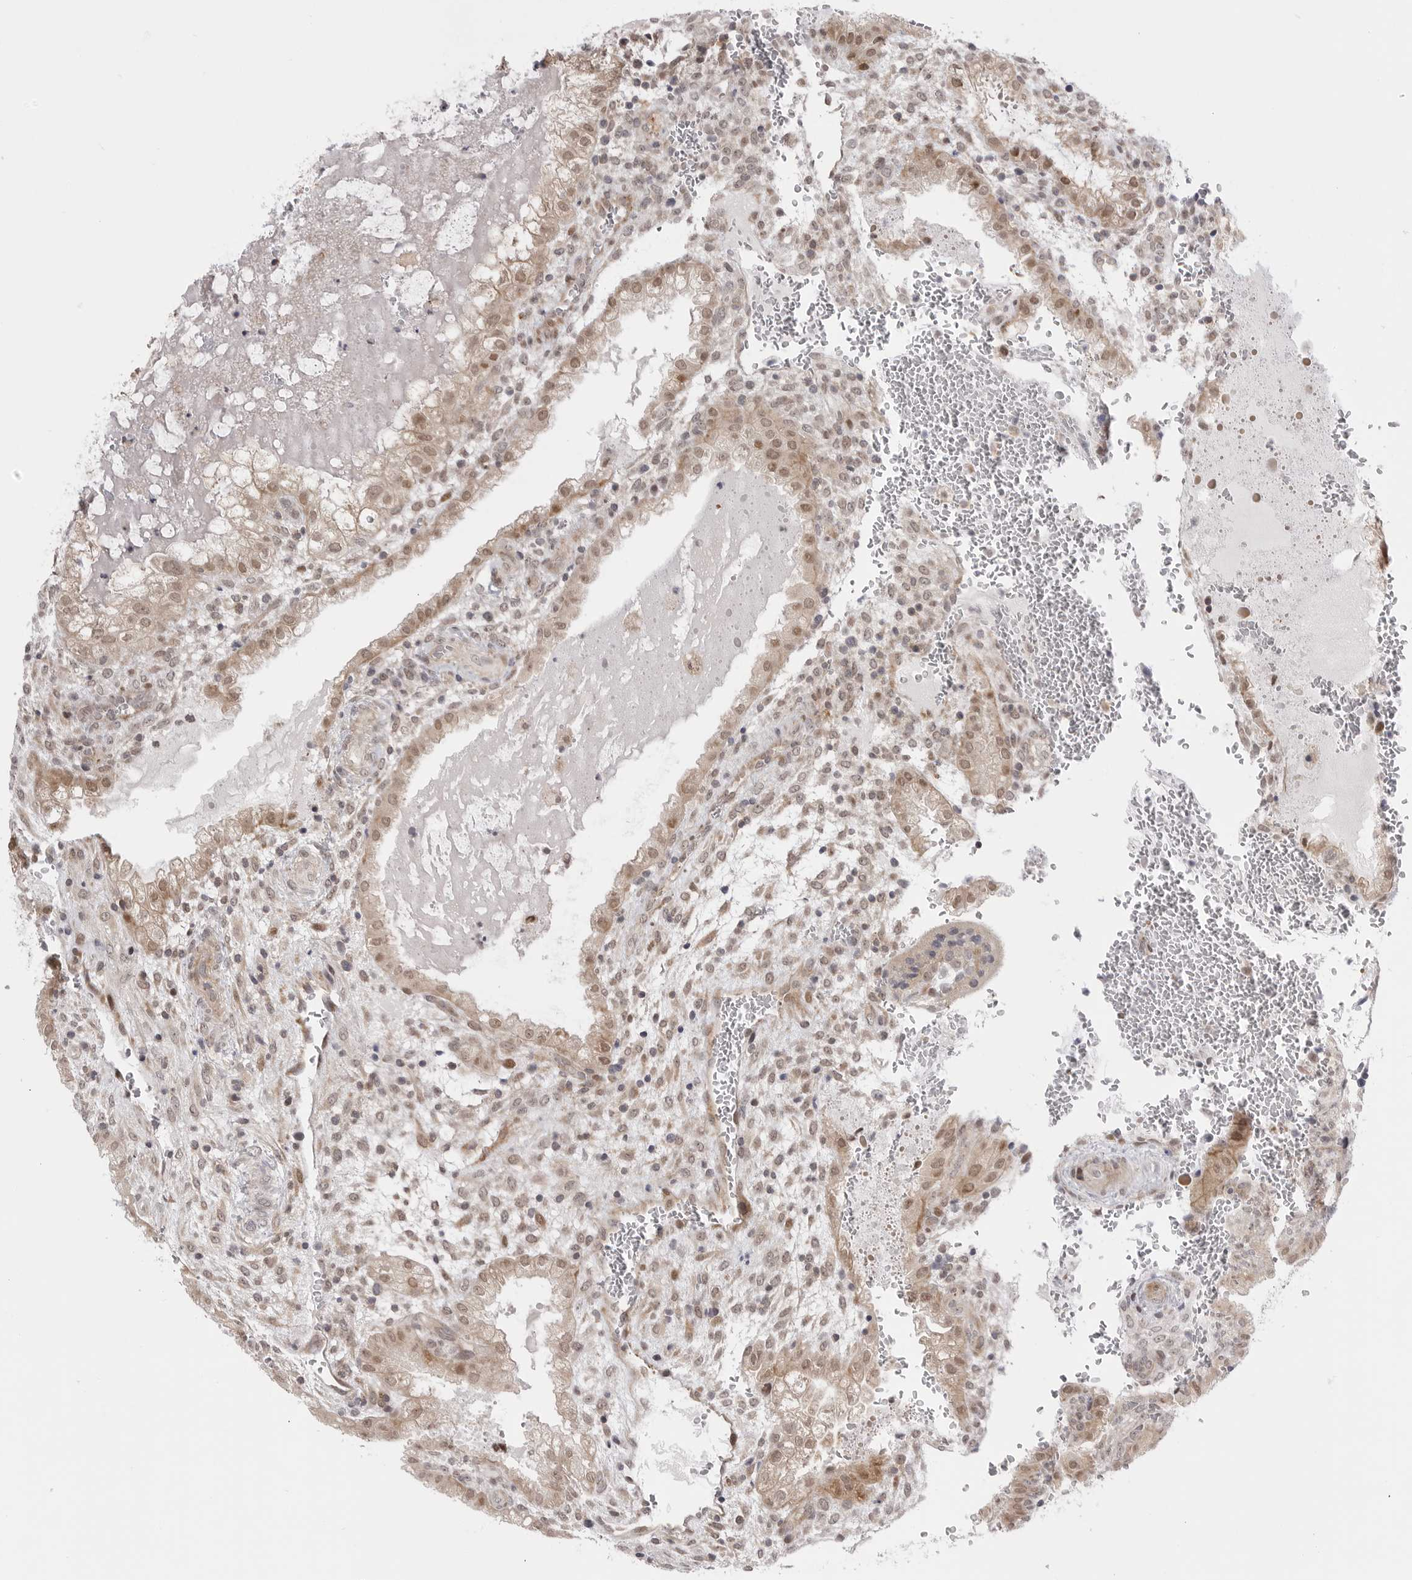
{"staining": {"intensity": "weak", "quantity": ">75%", "location": "cytoplasmic/membranous,nuclear"}, "tissue": "placenta", "cell_type": "Decidual cells", "image_type": "normal", "snomed": [{"axis": "morphology", "description": "Normal tissue, NOS"}, {"axis": "topography", "description": "Placenta"}], "caption": "Unremarkable placenta was stained to show a protein in brown. There is low levels of weak cytoplasmic/membranous,nuclear positivity in approximately >75% of decidual cells.", "gene": "GGT6", "patient": {"sex": "female", "age": 35}}